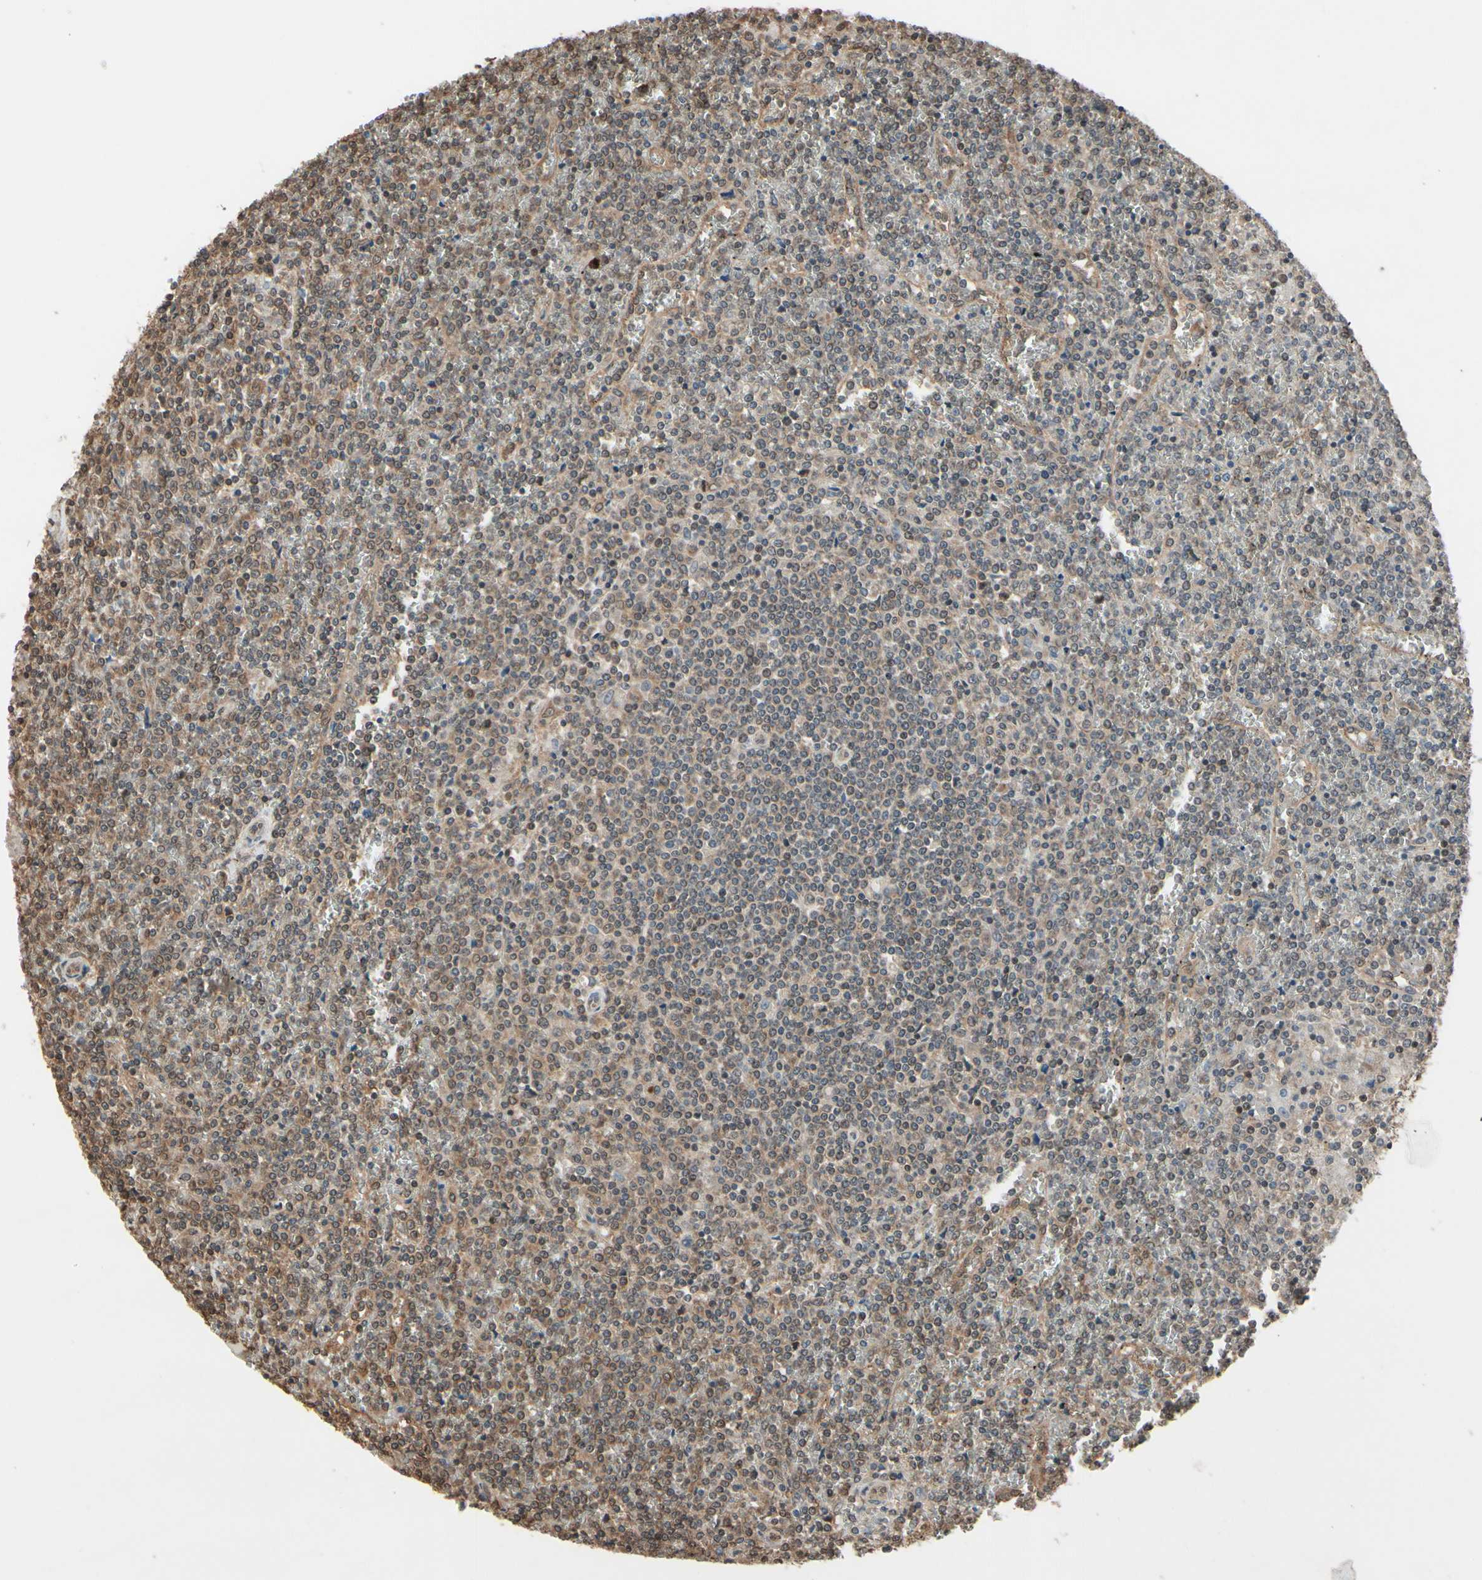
{"staining": {"intensity": "moderate", "quantity": ">75%", "location": "cytoplasmic/membranous"}, "tissue": "lymphoma", "cell_type": "Tumor cells", "image_type": "cancer", "snomed": [{"axis": "morphology", "description": "Malignant lymphoma, non-Hodgkin's type, Low grade"}, {"axis": "topography", "description": "Spleen"}], "caption": "There is medium levels of moderate cytoplasmic/membranous expression in tumor cells of low-grade malignant lymphoma, non-Hodgkin's type, as demonstrated by immunohistochemical staining (brown color).", "gene": "PNPLA7", "patient": {"sex": "female", "age": 19}}